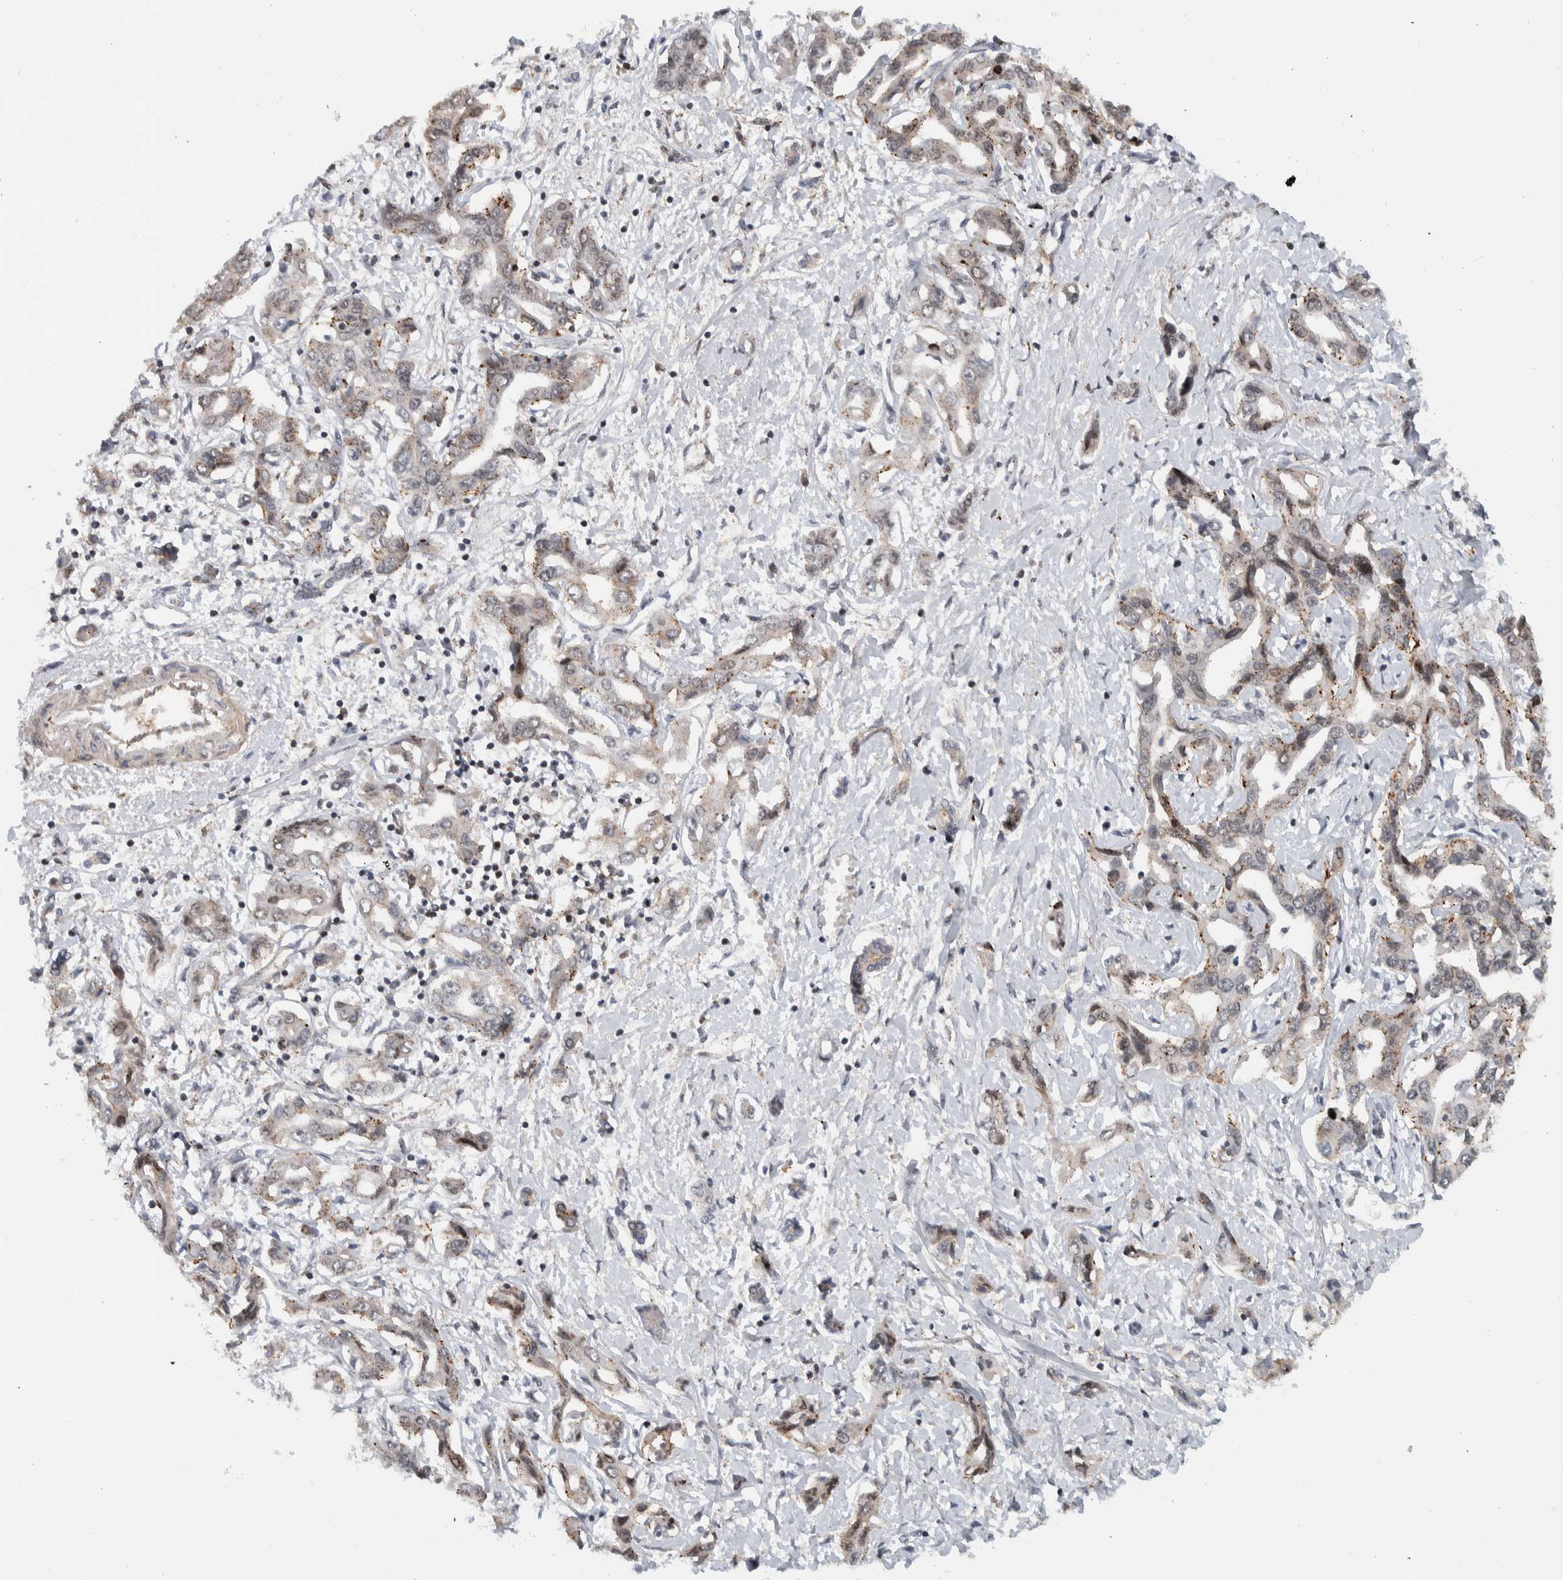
{"staining": {"intensity": "weak", "quantity": "25%-75%", "location": "cytoplasmic/membranous"}, "tissue": "liver cancer", "cell_type": "Tumor cells", "image_type": "cancer", "snomed": [{"axis": "morphology", "description": "Cholangiocarcinoma"}, {"axis": "topography", "description": "Liver"}], "caption": "The photomicrograph shows staining of cholangiocarcinoma (liver), revealing weak cytoplasmic/membranous protein expression (brown color) within tumor cells.", "gene": "MSL1", "patient": {"sex": "male", "age": 59}}